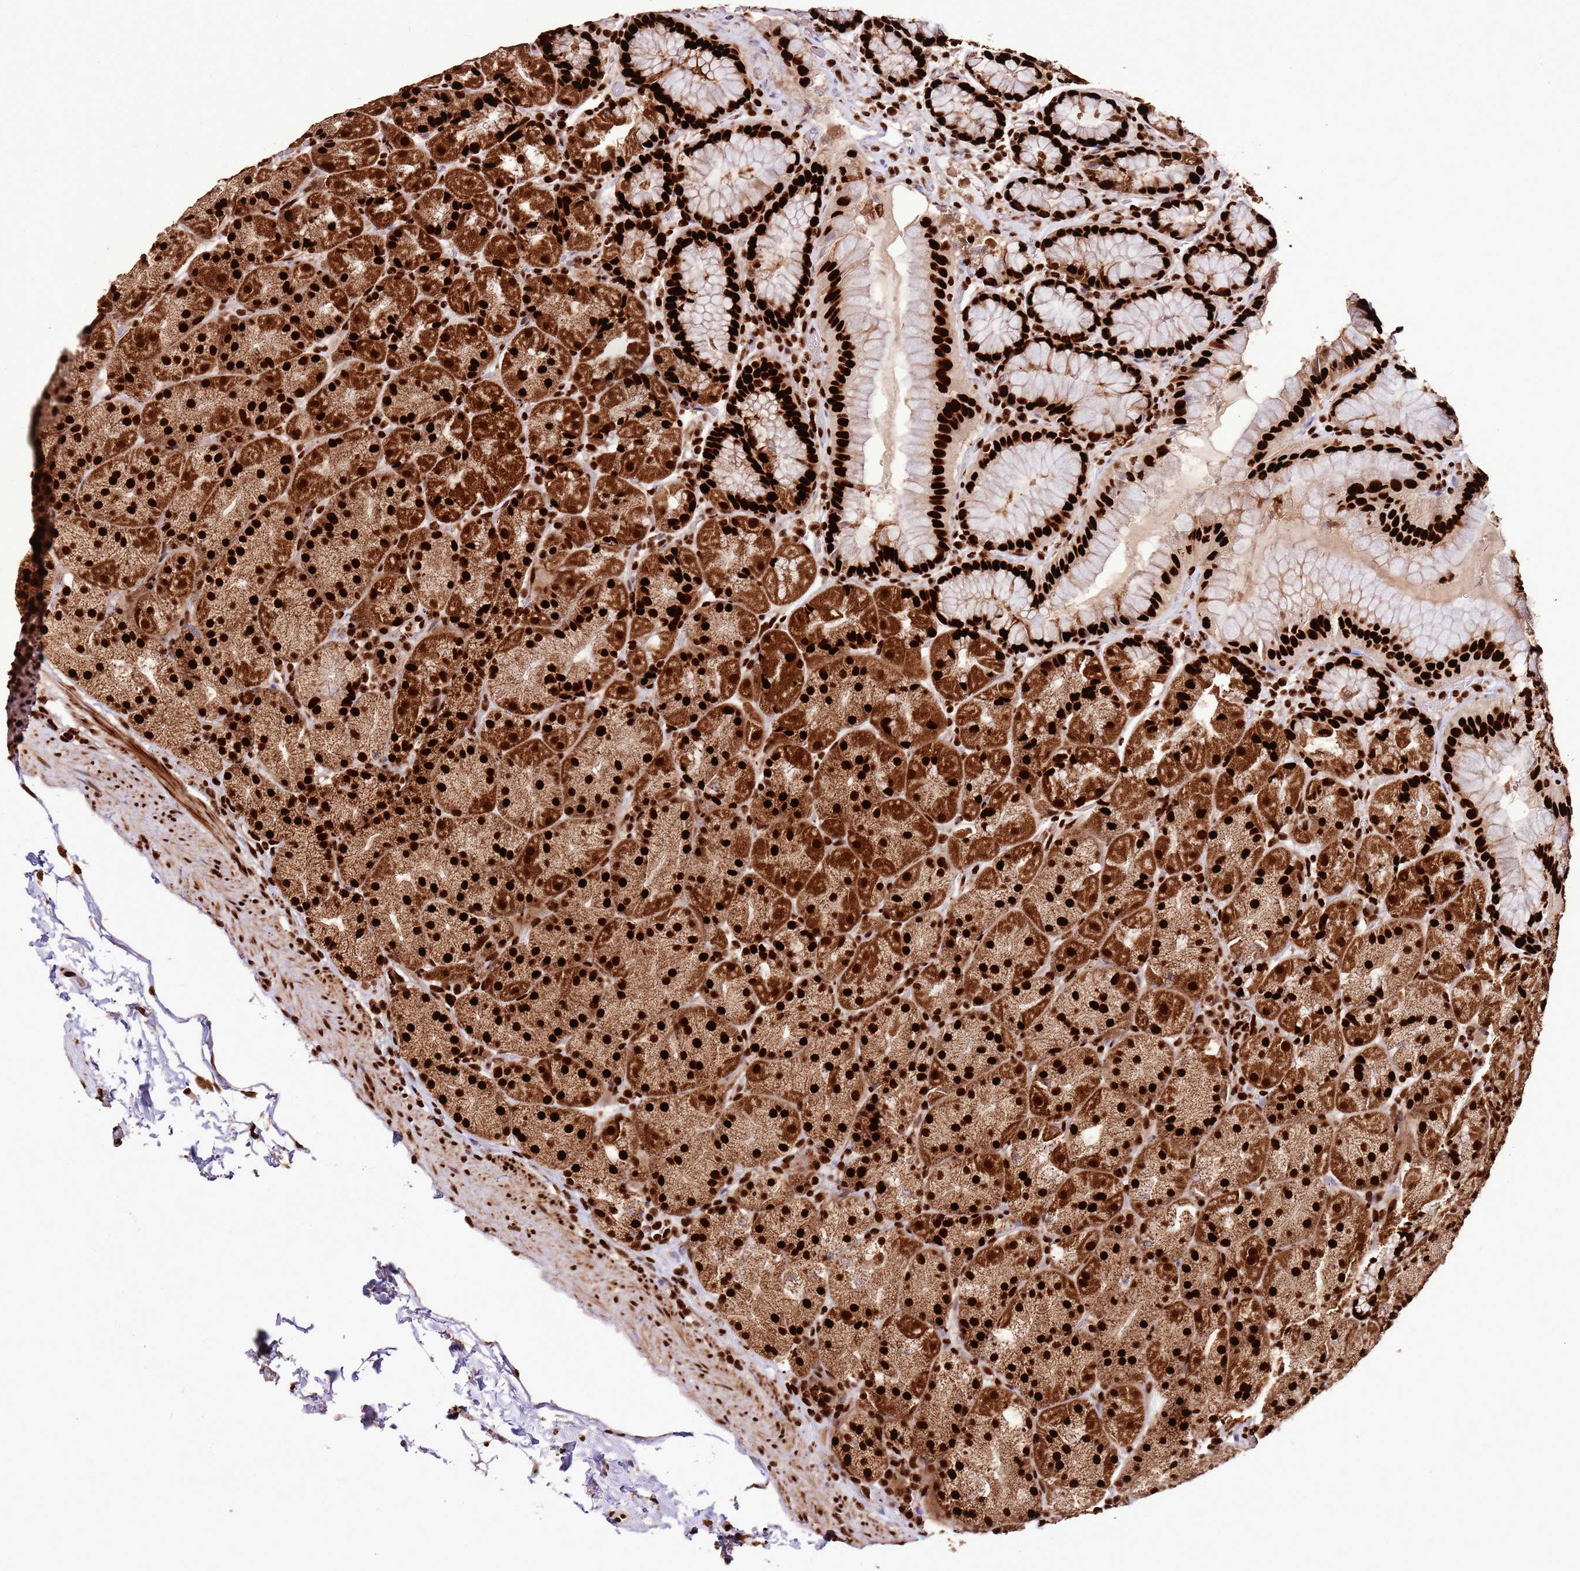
{"staining": {"intensity": "strong", "quantity": ">75%", "location": "cytoplasmic/membranous,nuclear"}, "tissue": "stomach", "cell_type": "Glandular cells", "image_type": "normal", "snomed": [{"axis": "morphology", "description": "Normal tissue, NOS"}, {"axis": "topography", "description": "Stomach, upper"}, {"axis": "topography", "description": "Stomach, lower"}], "caption": "A high-resolution image shows IHC staining of benign stomach, which demonstrates strong cytoplasmic/membranous,nuclear staining in approximately >75% of glandular cells.", "gene": "HNRNPAB", "patient": {"sex": "male", "age": 67}}